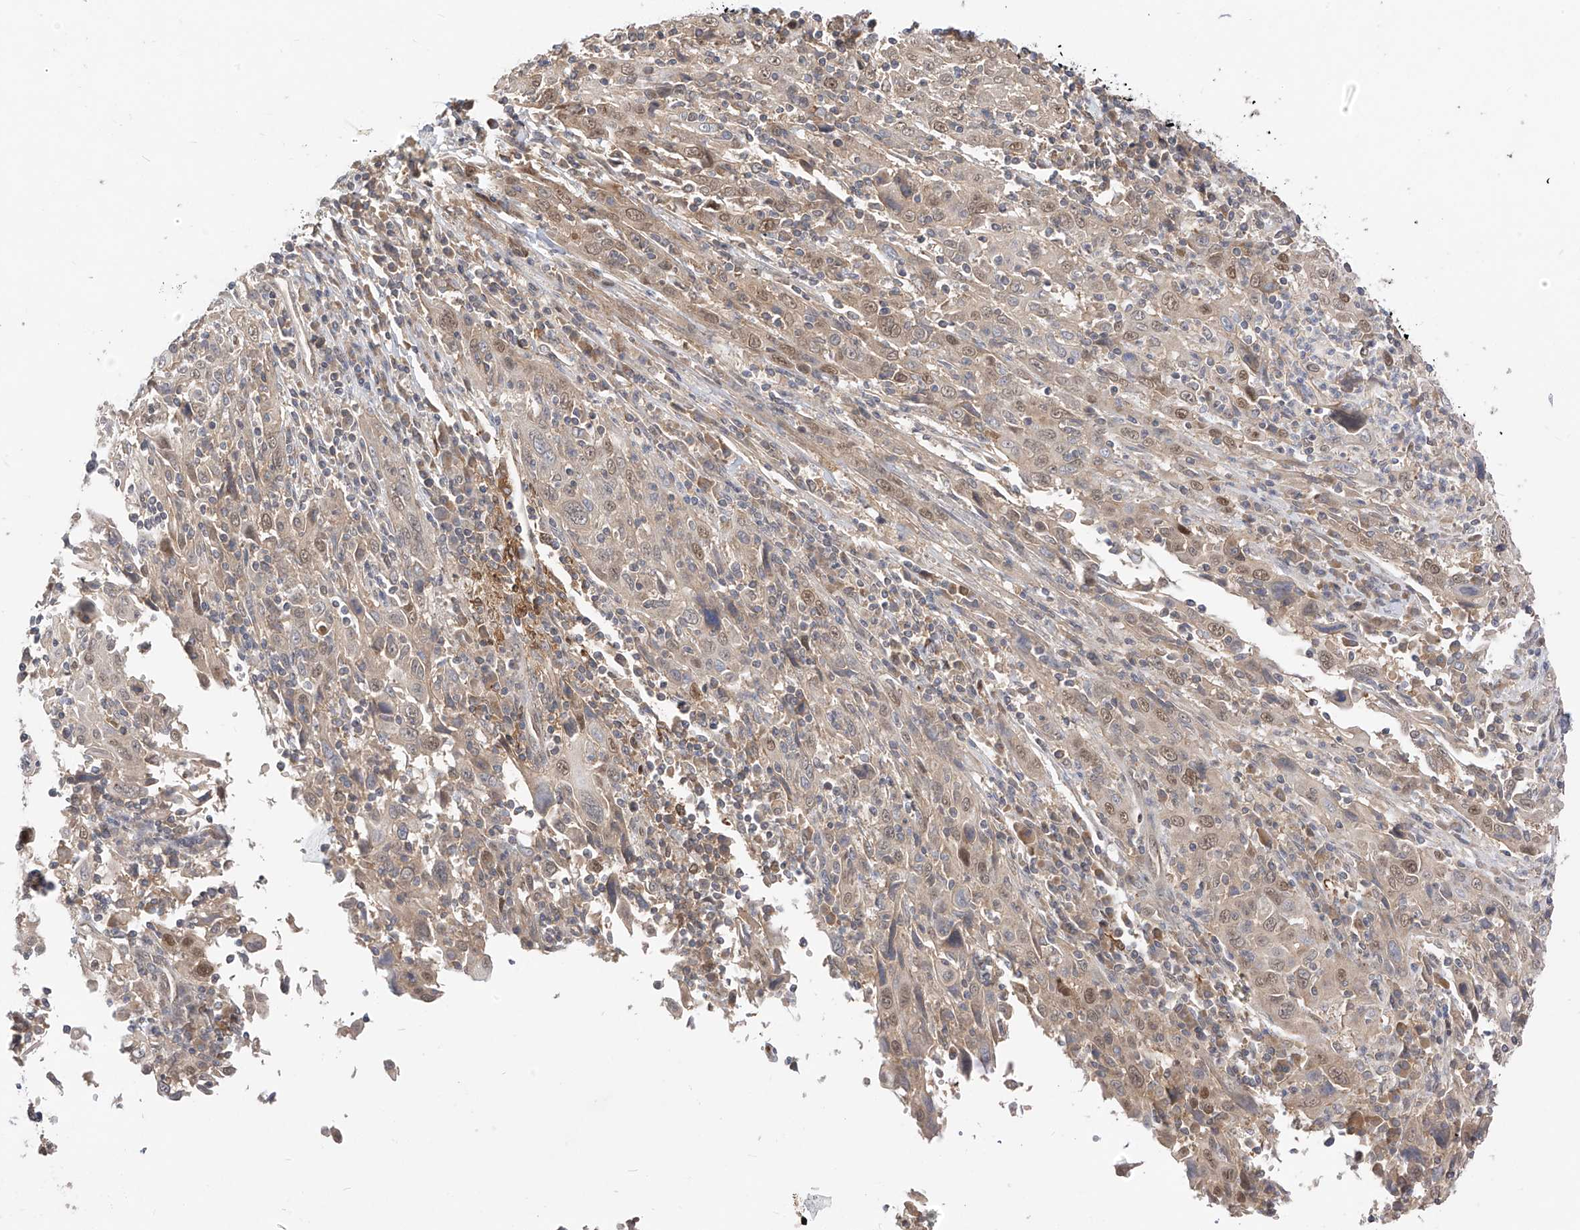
{"staining": {"intensity": "moderate", "quantity": "<25%", "location": "cytoplasmic/membranous,nuclear"}, "tissue": "cervical cancer", "cell_type": "Tumor cells", "image_type": "cancer", "snomed": [{"axis": "morphology", "description": "Squamous cell carcinoma, NOS"}, {"axis": "topography", "description": "Cervix"}], "caption": "Cervical cancer stained with a brown dye shows moderate cytoplasmic/membranous and nuclear positive positivity in about <25% of tumor cells.", "gene": "MRTFA", "patient": {"sex": "female", "age": 46}}